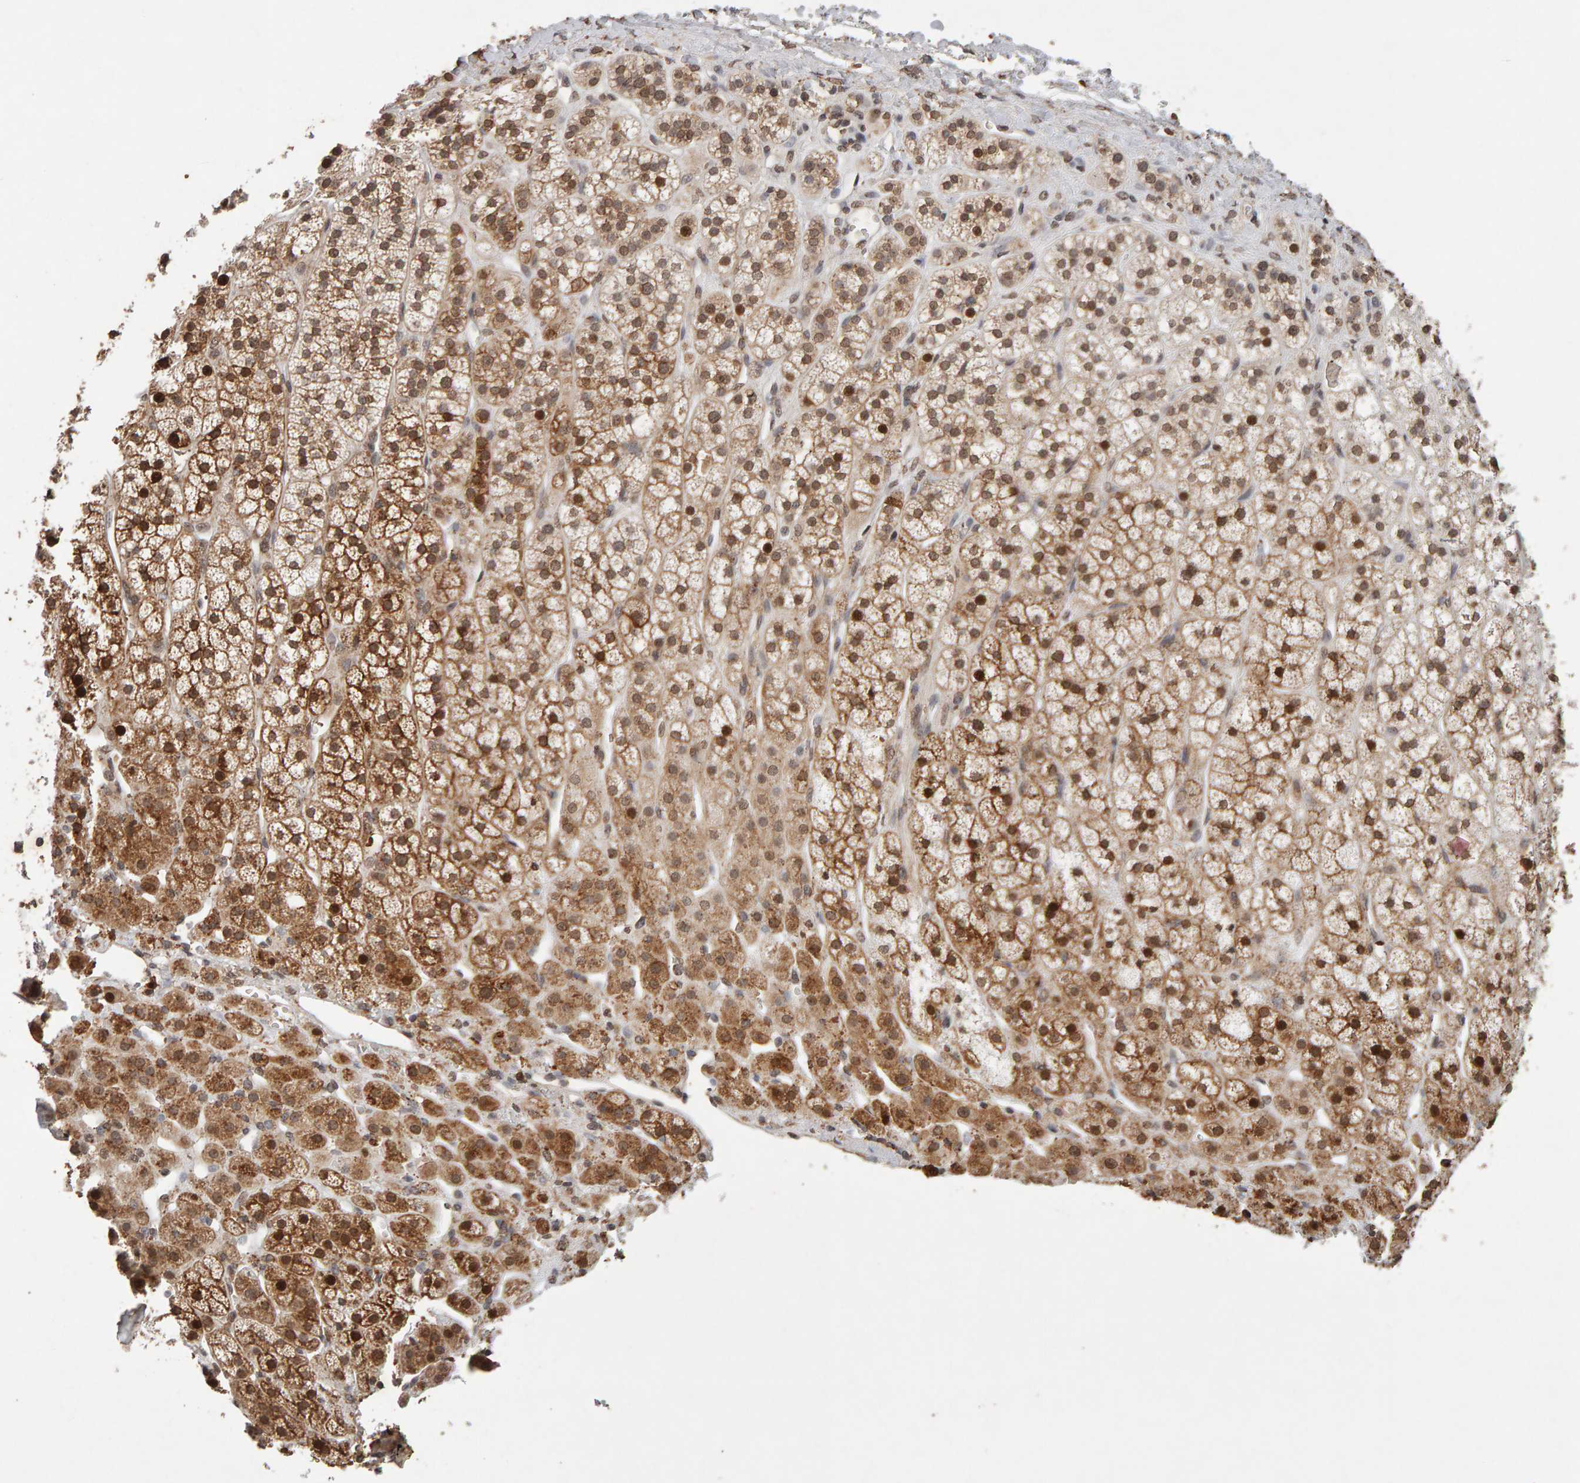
{"staining": {"intensity": "moderate", "quantity": ">75%", "location": "cytoplasmic/membranous,nuclear"}, "tissue": "adrenal gland", "cell_type": "Glandular cells", "image_type": "normal", "snomed": [{"axis": "morphology", "description": "Normal tissue, NOS"}, {"axis": "topography", "description": "Adrenal gland"}], "caption": "Adrenal gland stained for a protein demonstrates moderate cytoplasmic/membranous,nuclear positivity in glandular cells. Nuclei are stained in blue.", "gene": "DNAJB5", "patient": {"sex": "male", "age": 56}}